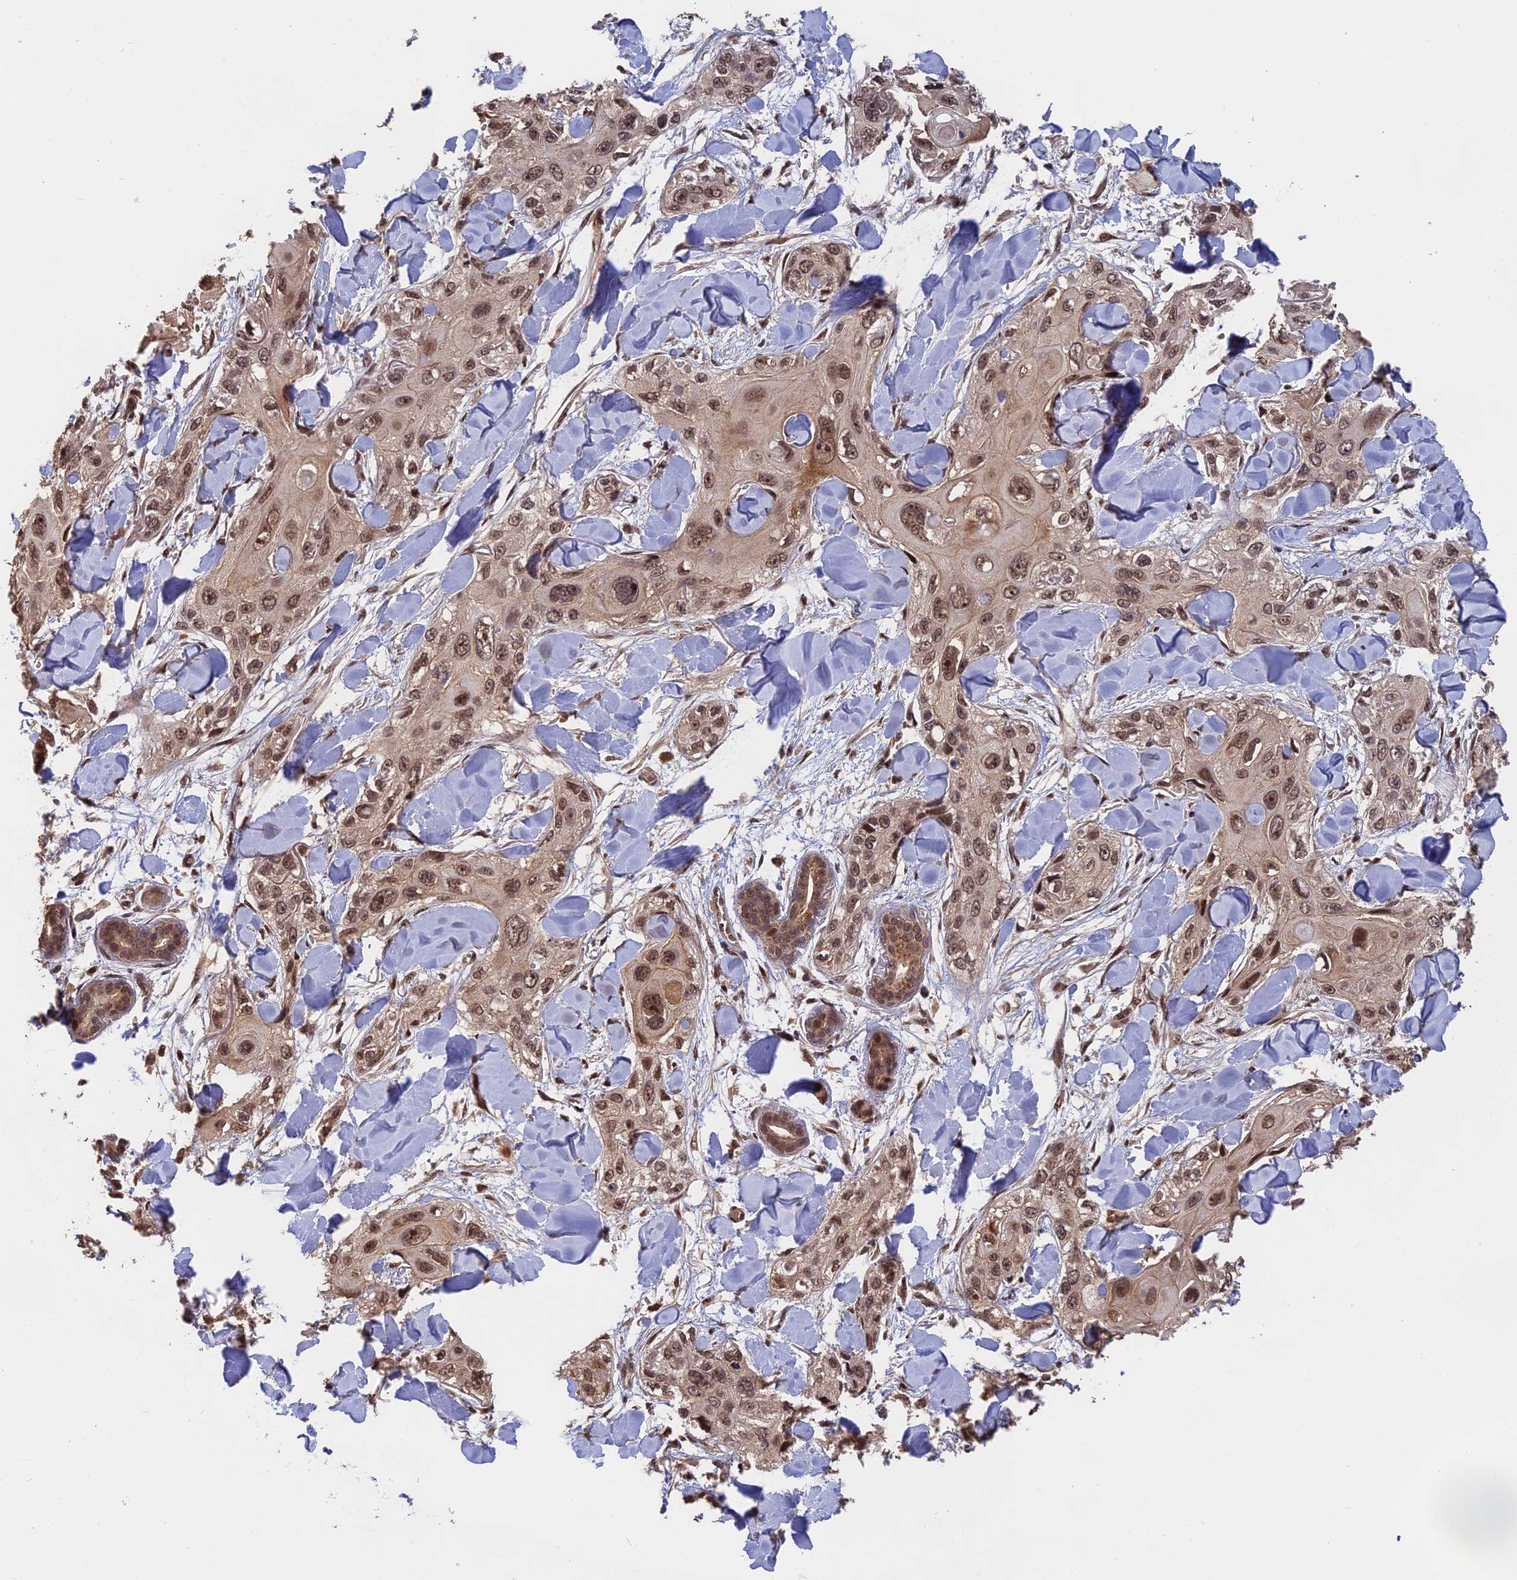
{"staining": {"intensity": "moderate", "quantity": ">75%", "location": "nuclear"}, "tissue": "skin cancer", "cell_type": "Tumor cells", "image_type": "cancer", "snomed": [{"axis": "morphology", "description": "Normal tissue, NOS"}, {"axis": "morphology", "description": "Squamous cell carcinoma, NOS"}, {"axis": "topography", "description": "Skin"}], "caption": "Protein staining by immunohistochemistry exhibits moderate nuclear staining in approximately >75% of tumor cells in skin cancer.", "gene": "OSBPL1A", "patient": {"sex": "male", "age": 72}}